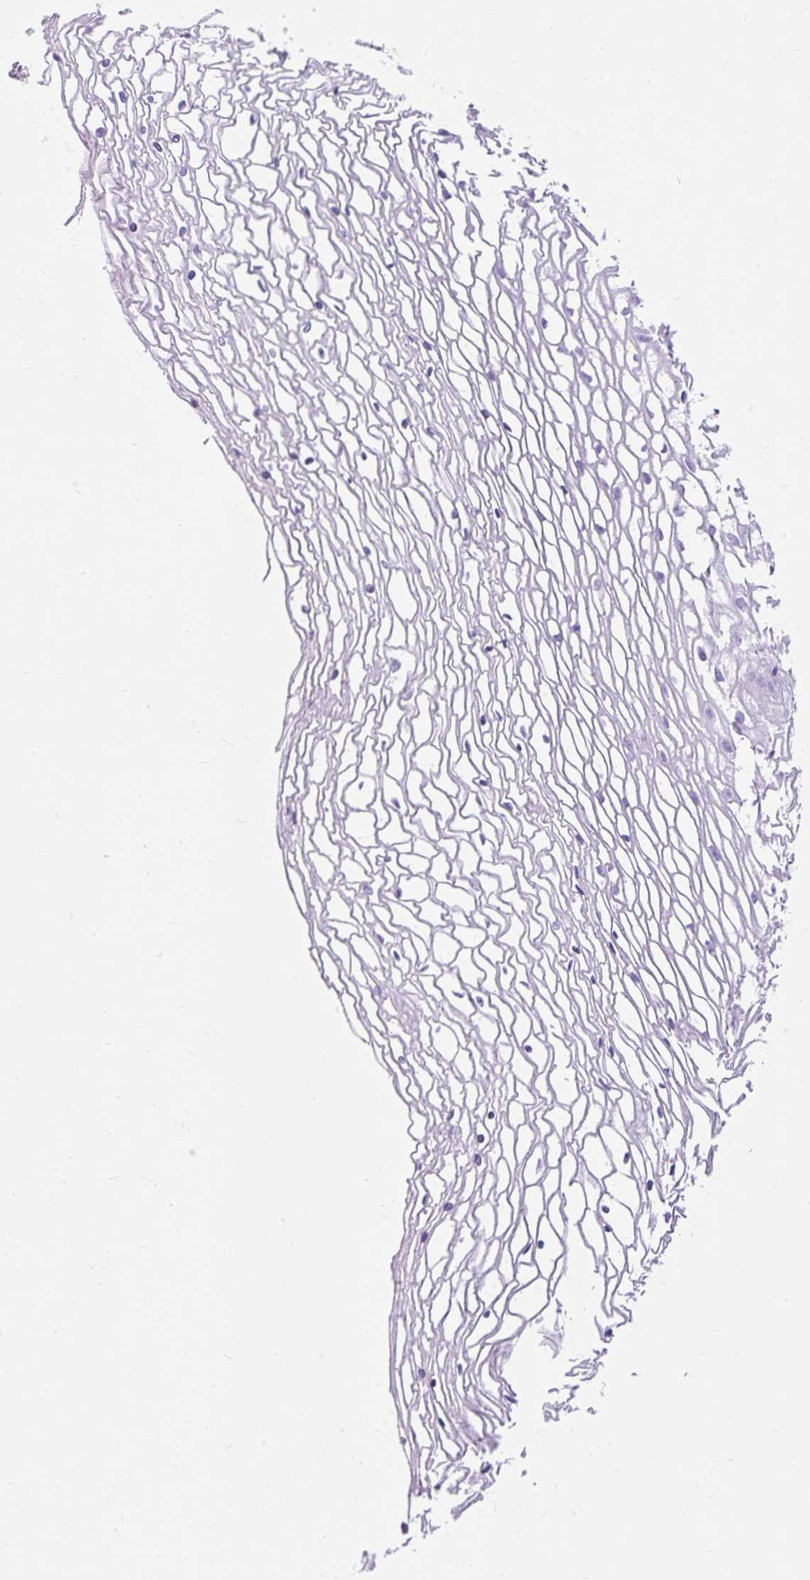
{"staining": {"intensity": "negative", "quantity": "none", "location": "none"}, "tissue": "cervix", "cell_type": "Glandular cells", "image_type": "normal", "snomed": [{"axis": "morphology", "description": "Normal tissue, NOS"}, {"axis": "topography", "description": "Cervix"}], "caption": "High magnification brightfield microscopy of normal cervix stained with DAB (3,3'-diaminobenzidine) (brown) and counterstained with hematoxylin (blue): glandular cells show no significant expression. Nuclei are stained in blue.", "gene": "HEXB", "patient": {"sex": "female", "age": 36}}